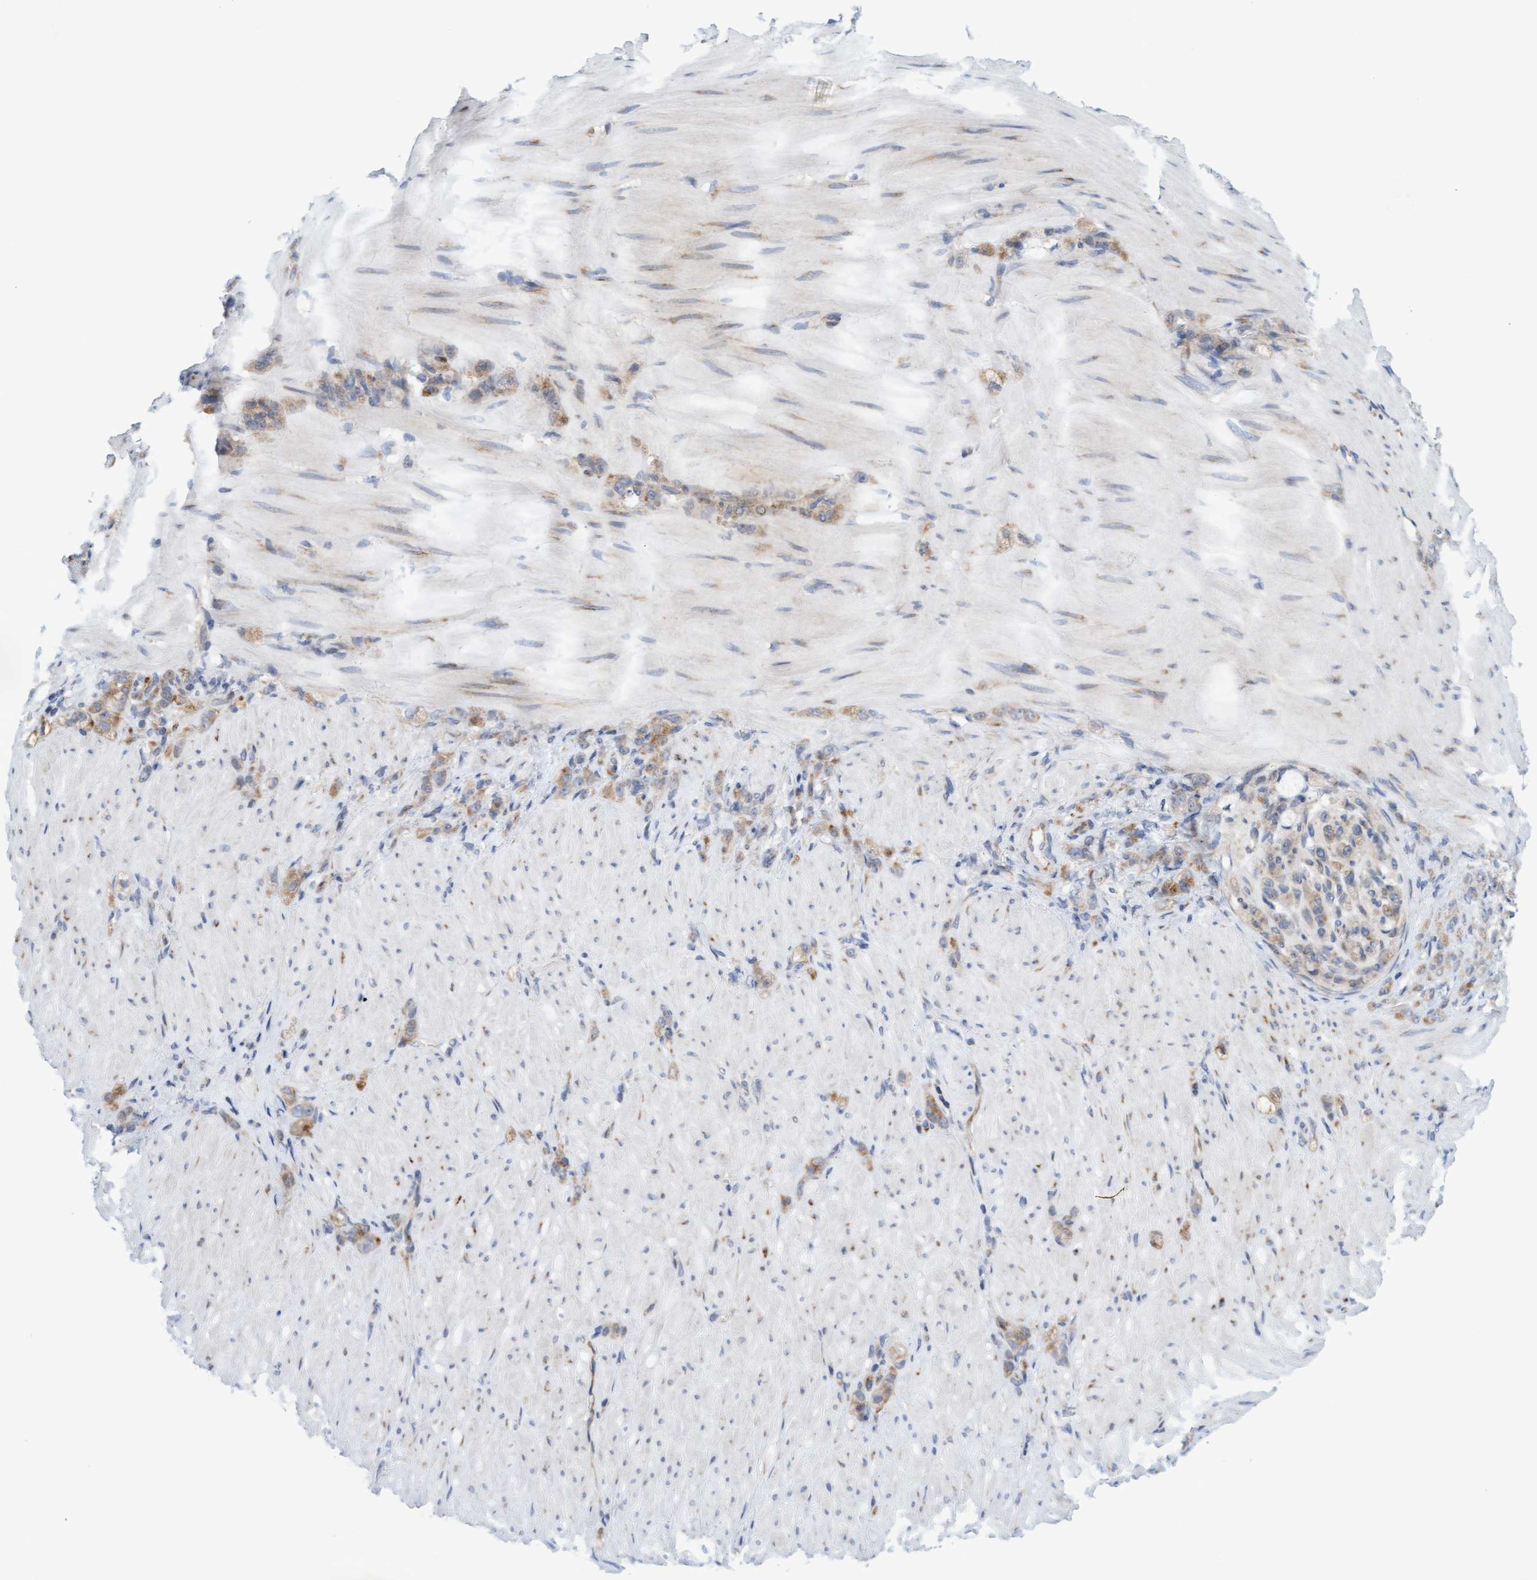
{"staining": {"intensity": "weak", "quantity": ">75%", "location": "cytoplasmic/membranous"}, "tissue": "stomach cancer", "cell_type": "Tumor cells", "image_type": "cancer", "snomed": [{"axis": "morphology", "description": "Normal tissue, NOS"}, {"axis": "morphology", "description": "Adenocarcinoma, NOS"}, {"axis": "topography", "description": "Stomach"}], "caption": "A high-resolution micrograph shows IHC staining of adenocarcinoma (stomach), which exhibits weak cytoplasmic/membranous staining in about >75% of tumor cells. The protein of interest is stained brown, and the nuclei are stained in blue (DAB IHC with brightfield microscopy, high magnification).", "gene": "SLC28A3", "patient": {"sex": "male", "age": 82}}